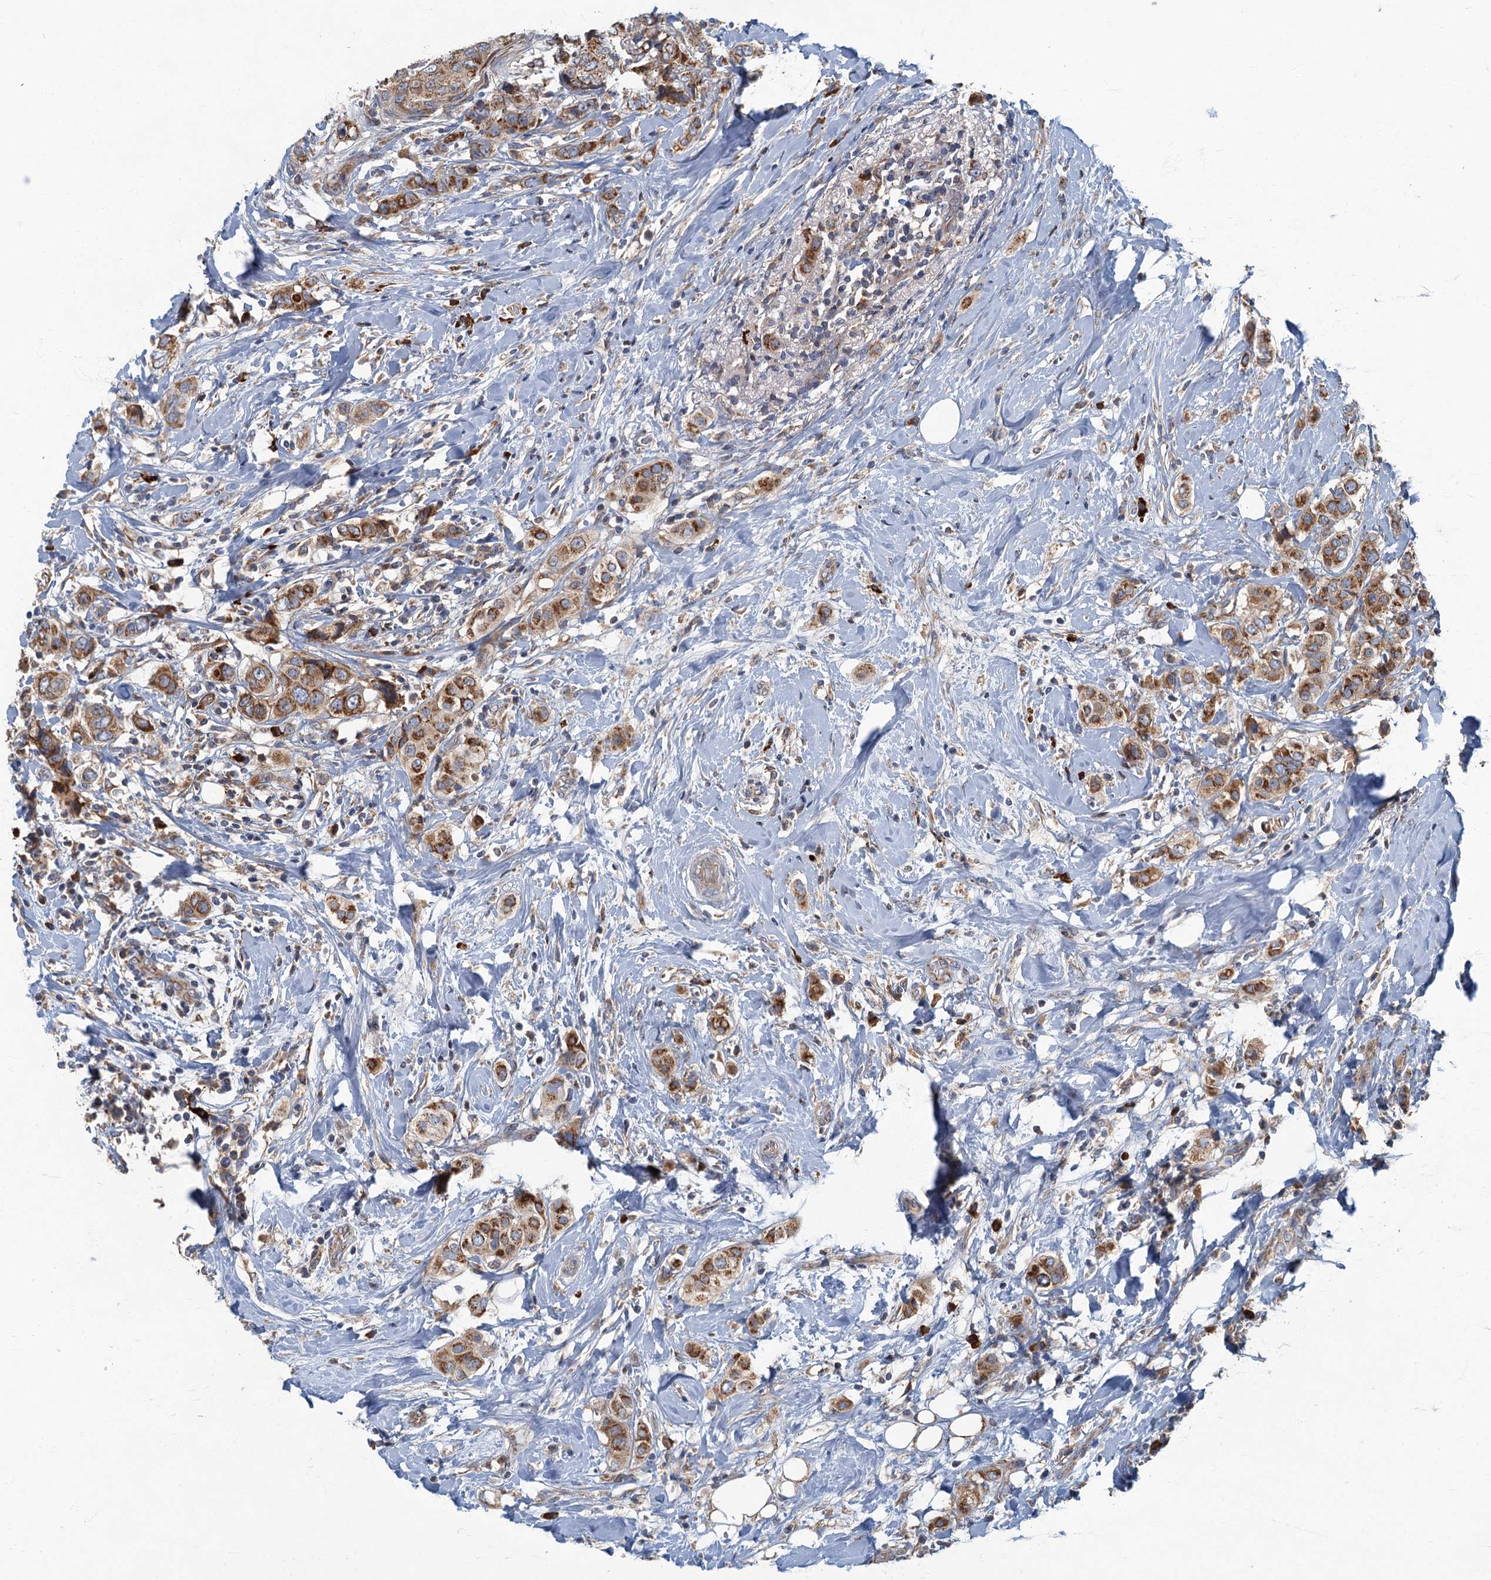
{"staining": {"intensity": "moderate", "quantity": ">75%", "location": "cytoplasmic/membranous"}, "tissue": "breast cancer", "cell_type": "Tumor cells", "image_type": "cancer", "snomed": [{"axis": "morphology", "description": "Lobular carcinoma"}, {"axis": "topography", "description": "Breast"}], "caption": "Lobular carcinoma (breast) tissue exhibits moderate cytoplasmic/membranous expression in about >75% of tumor cells", "gene": "SPDYC", "patient": {"sex": "female", "age": 51}}